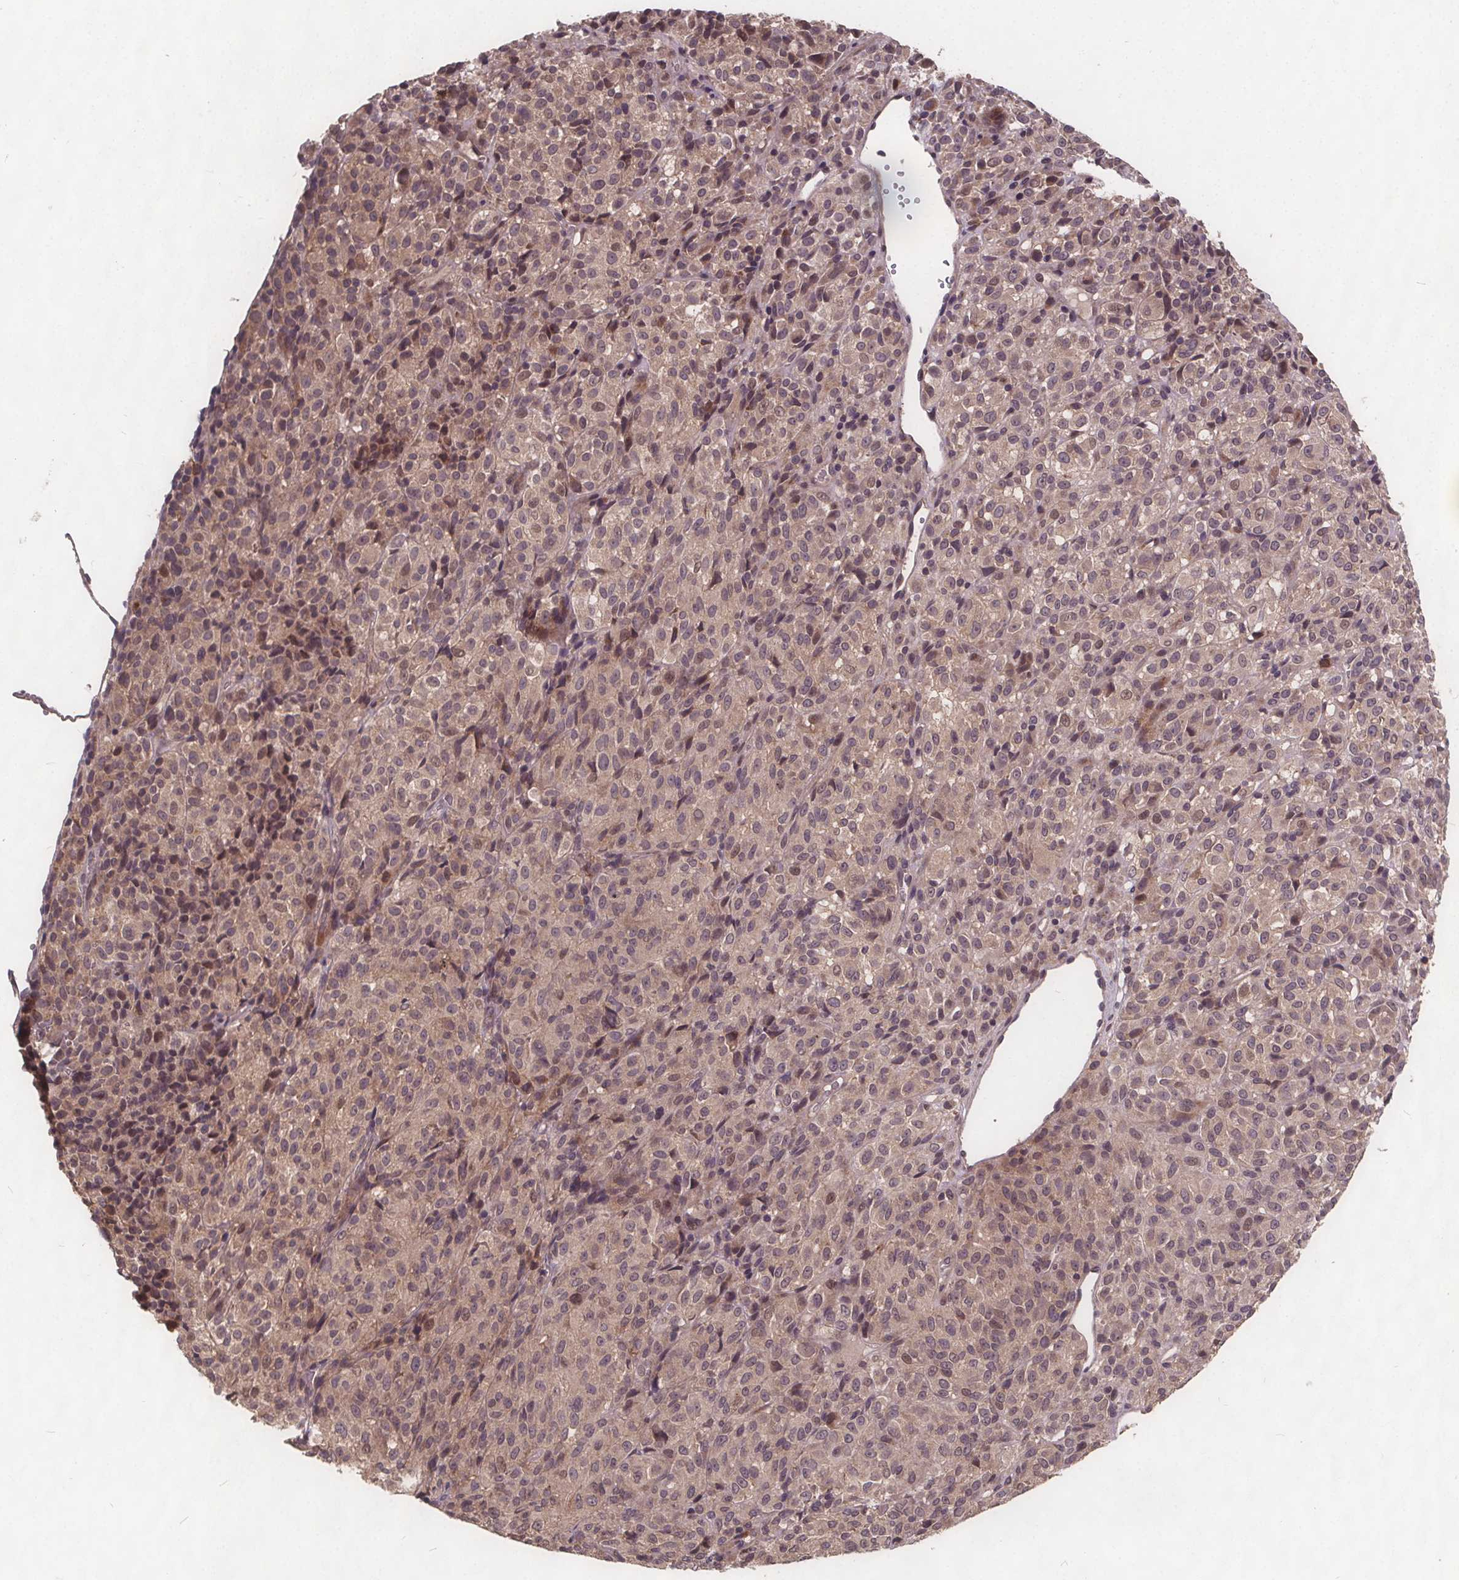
{"staining": {"intensity": "negative", "quantity": "none", "location": "none"}, "tissue": "melanoma", "cell_type": "Tumor cells", "image_type": "cancer", "snomed": [{"axis": "morphology", "description": "Malignant melanoma, Metastatic site"}, {"axis": "topography", "description": "Brain"}], "caption": "Malignant melanoma (metastatic site) was stained to show a protein in brown. There is no significant positivity in tumor cells. (Immunohistochemistry (ihc), brightfield microscopy, high magnification).", "gene": "USP9X", "patient": {"sex": "female", "age": 56}}